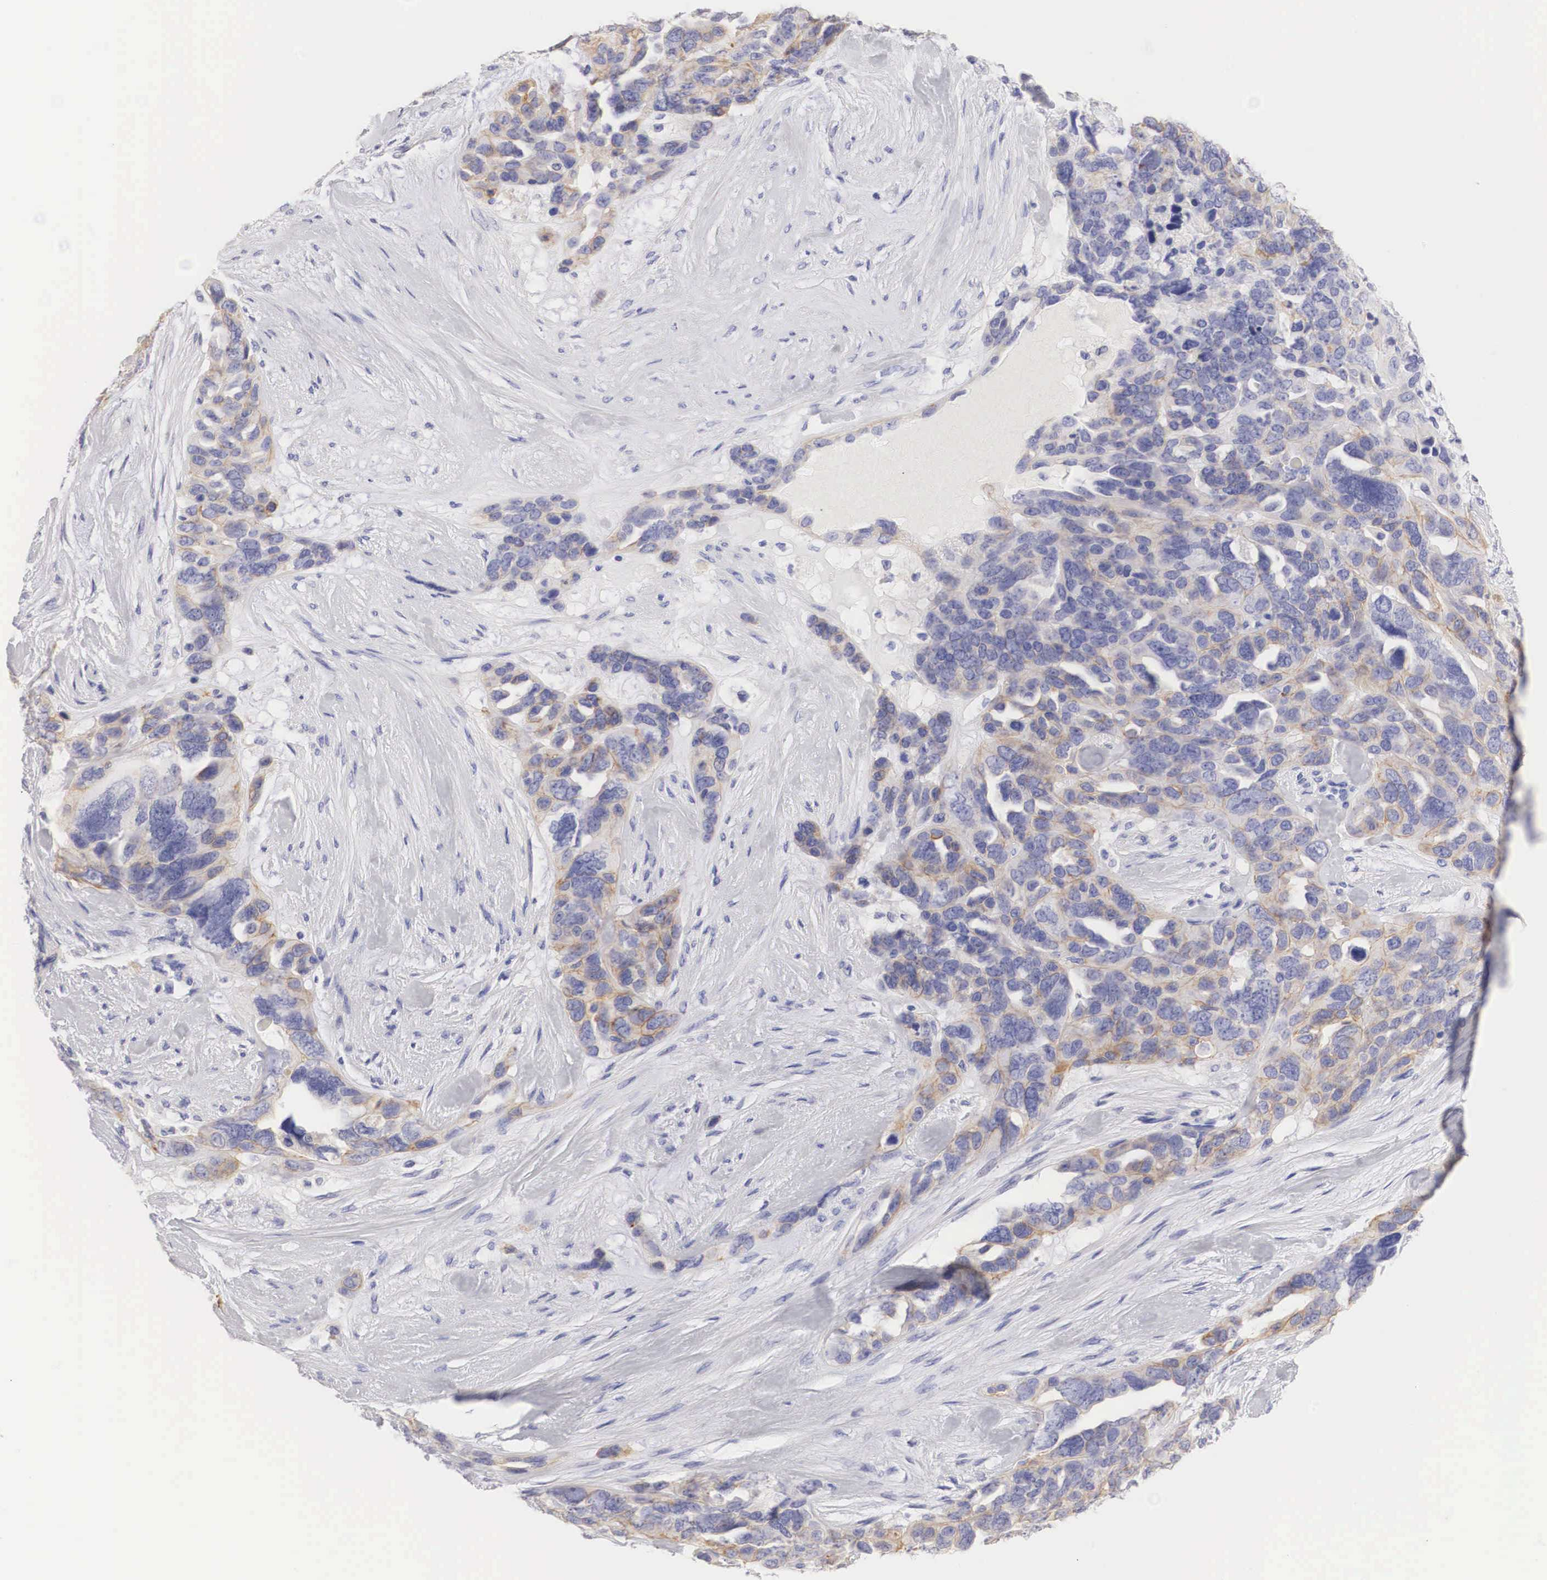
{"staining": {"intensity": "weak", "quantity": "25%-75%", "location": "cytoplasmic/membranous"}, "tissue": "ovarian cancer", "cell_type": "Tumor cells", "image_type": "cancer", "snomed": [{"axis": "morphology", "description": "Cystadenocarcinoma, serous, NOS"}, {"axis": "topography", "description": "Ovary"}], "caption": "Brown immunohistochemical staining in ovarian cancer demonstrates weak cytoplasmic/membranous expression in approximately 25%-75% of tumor cells. The staining was performed using DAB (3,3'-diaminobenzidine) to visualize the protein expression in brown, while the nuclei were stained in blue with hematoxylin (Magnification: 20x).", "gene": "ERBB2", "patient": {"sex": "female", "age": 63}}